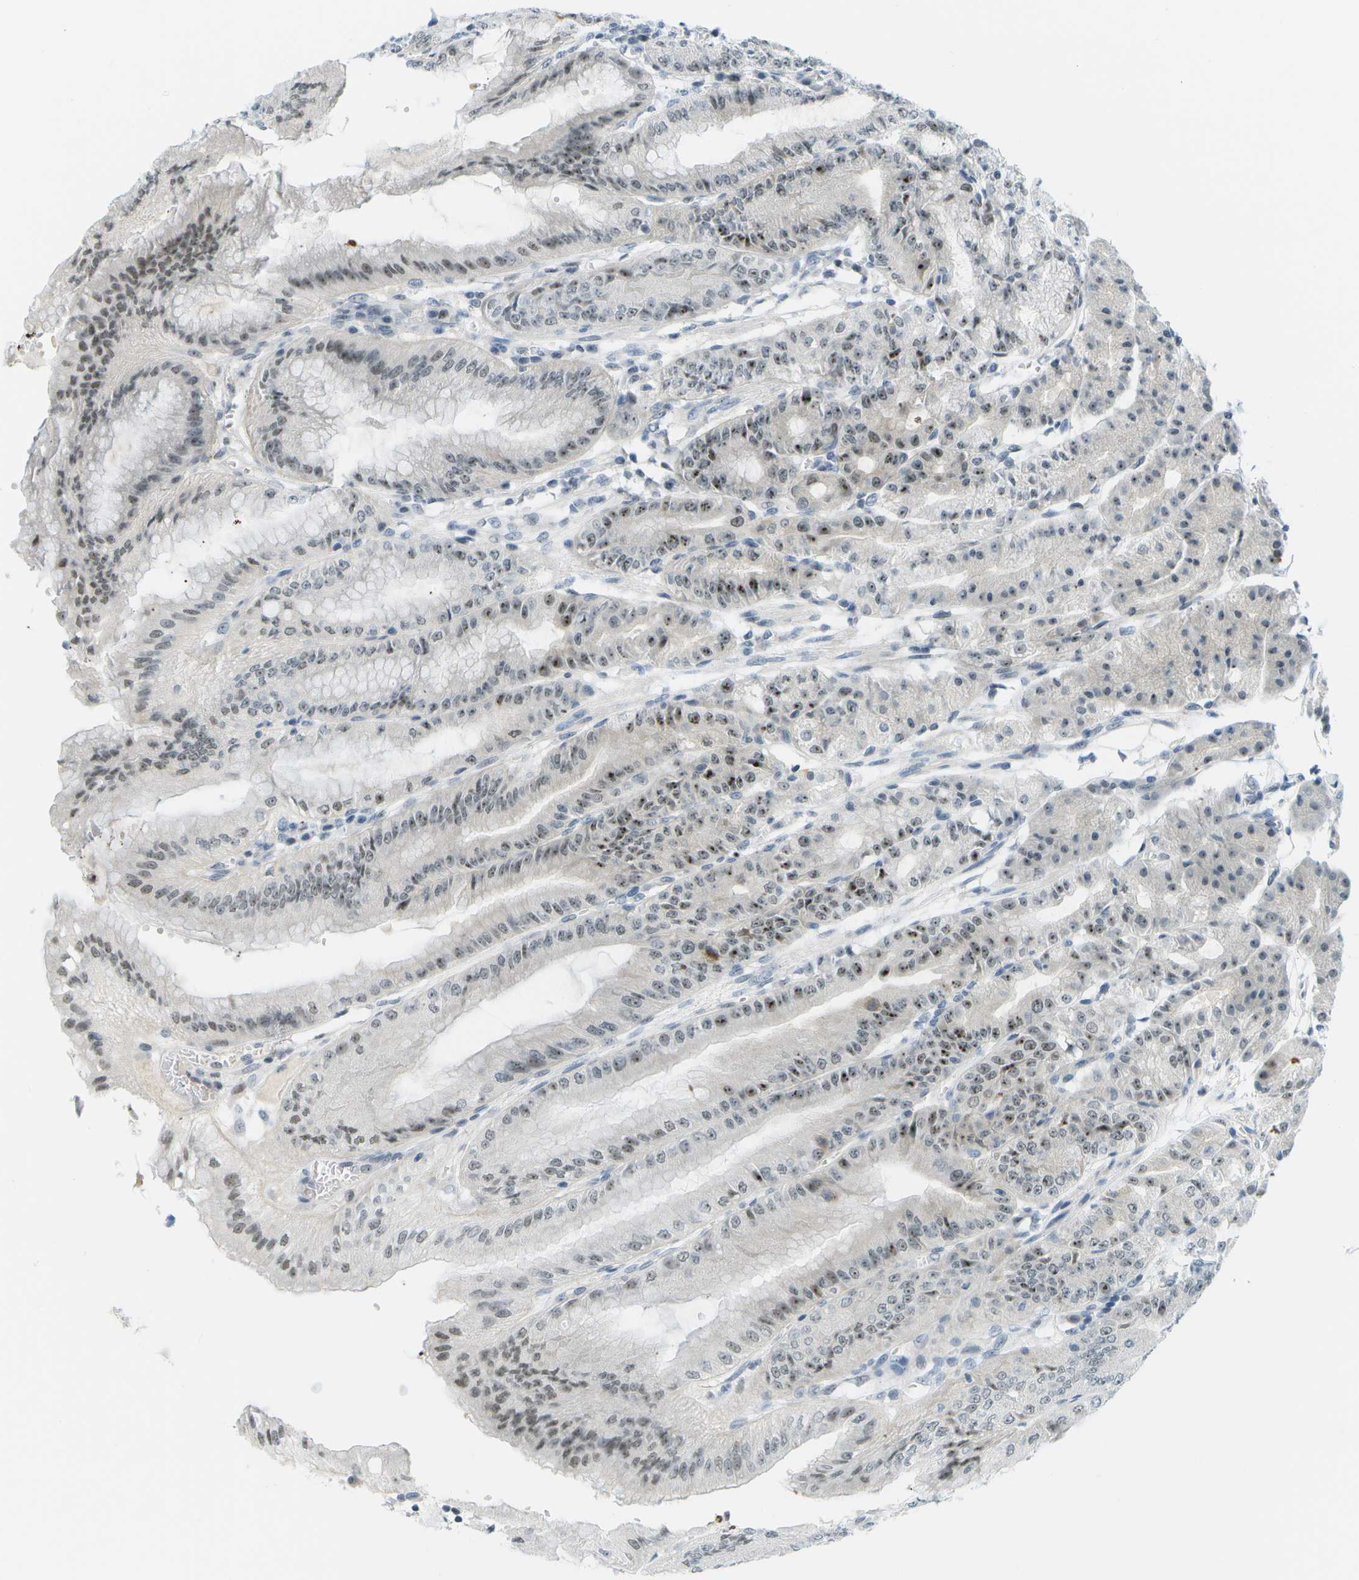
{"staining": {"intensity": "moderate", "quantity": "<25%", "location": "nuclear"}, "tissue": "stomach", "cell_type": "Glandular cells", "image_type": "normal", "snomed": [{"axis": "morphology", "description": "Normal tissue, NOS"}, {"axis": "topography", "description": "Stomach, lower"}], "caption": "Benign stomach exhibits moderate nuclear positivity in approximately <25% of glandular cells.", "gene": "PITHD1", "patient": {"sex": "male", "age": 71}}